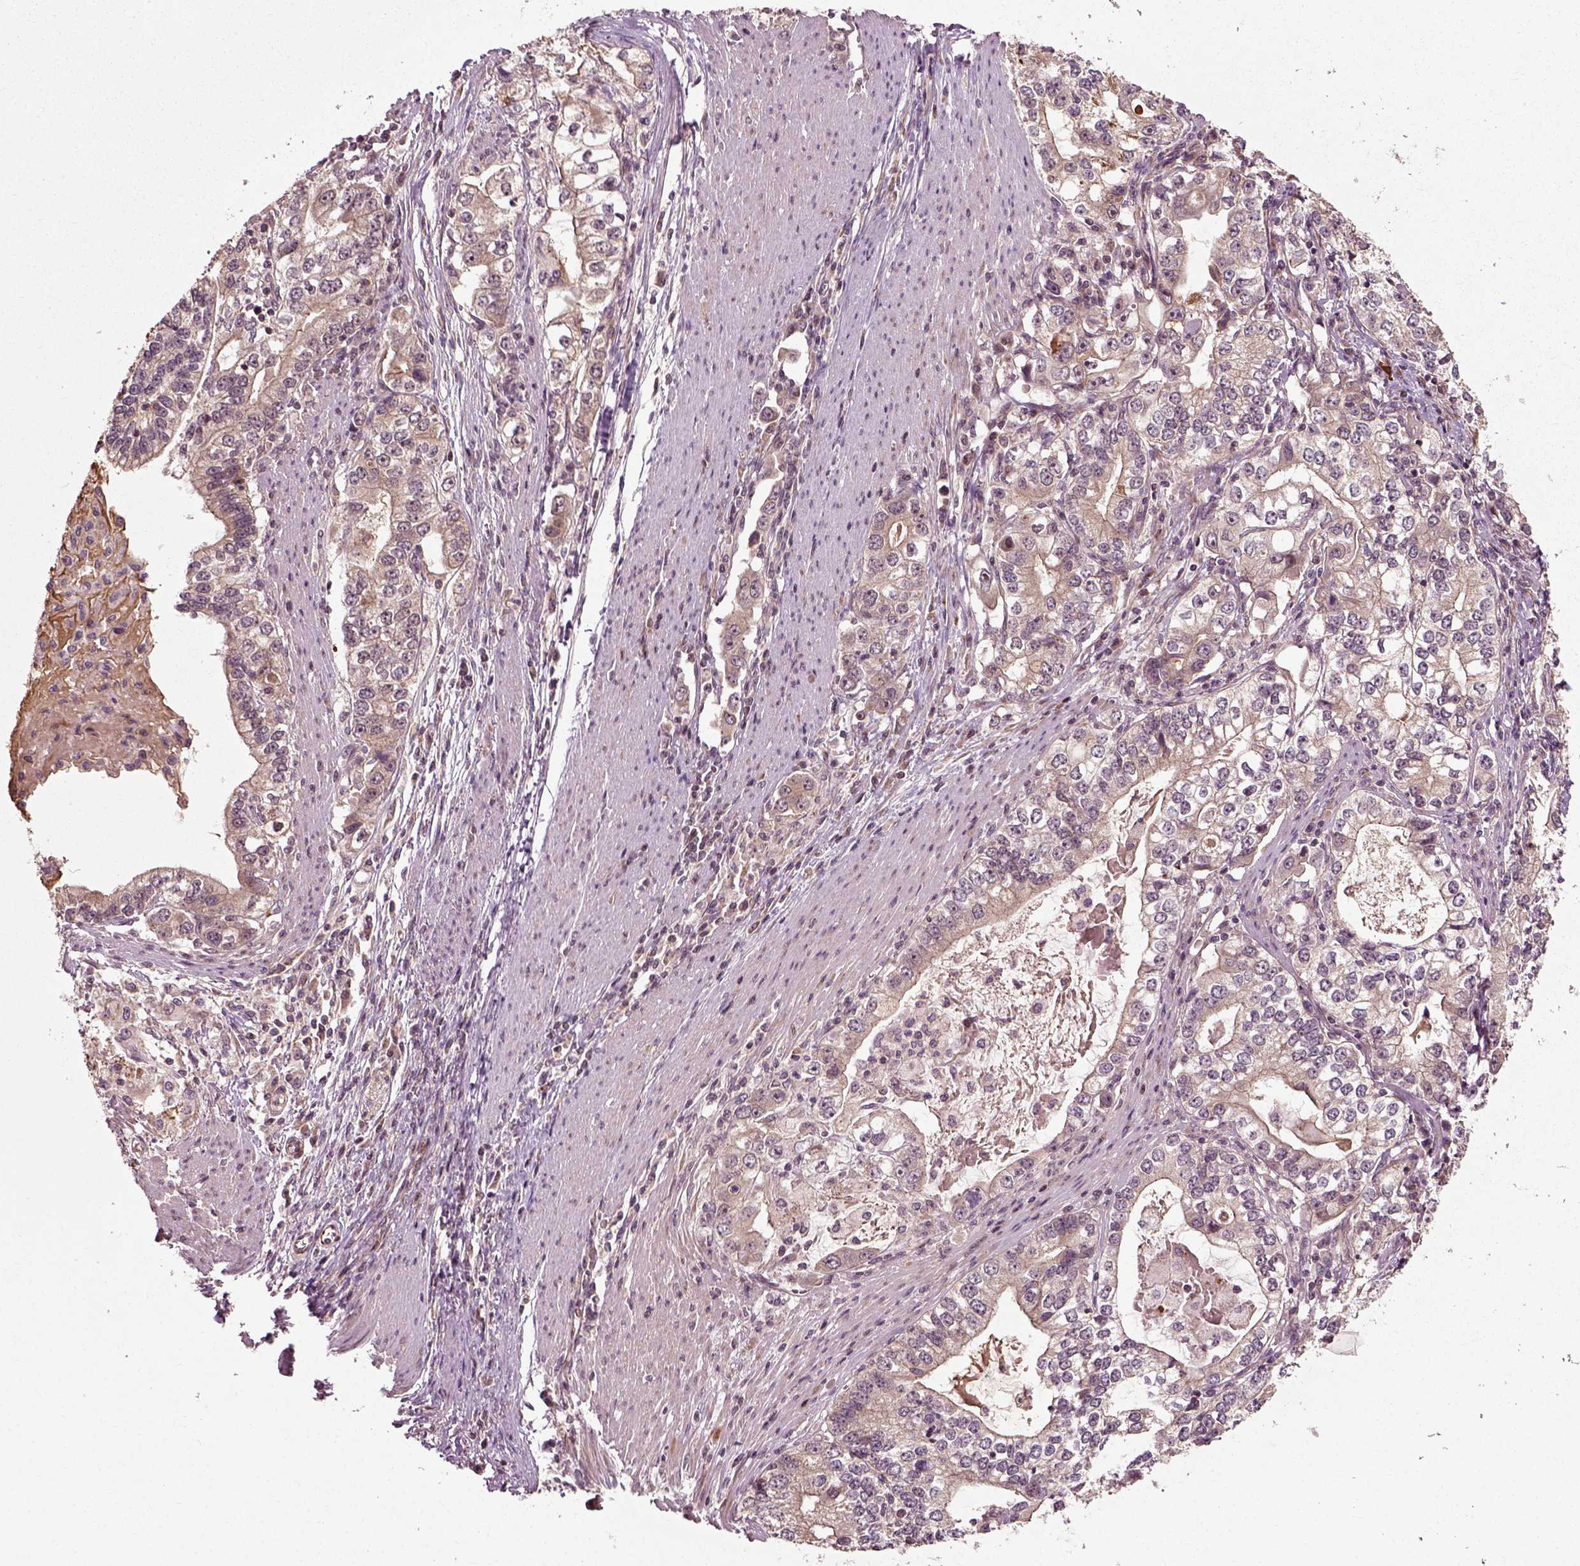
{"staining": {"intensity": "weak", "quantity": ">75%", "location": "cytoplasmic/membranous"}, "tissue": "stomach cancer", "cell_type": "Tumor cells", "image_type": "cancer", "snomed": [{"axis": "morphology", "description": "Adenocarcinoma, NOS"}, {"axis": "topography", "description": "Stomach, lower"}], "caption": "An image of human stomach cancer stained for a protein demonstrates weak cytoplasmic/membranous brown staining in tumor cells. The protein is shown in brown color, while the nuclei are stained blue.", "gene": "PLCD3", "patient": {"sex": "female", "age": 72}}